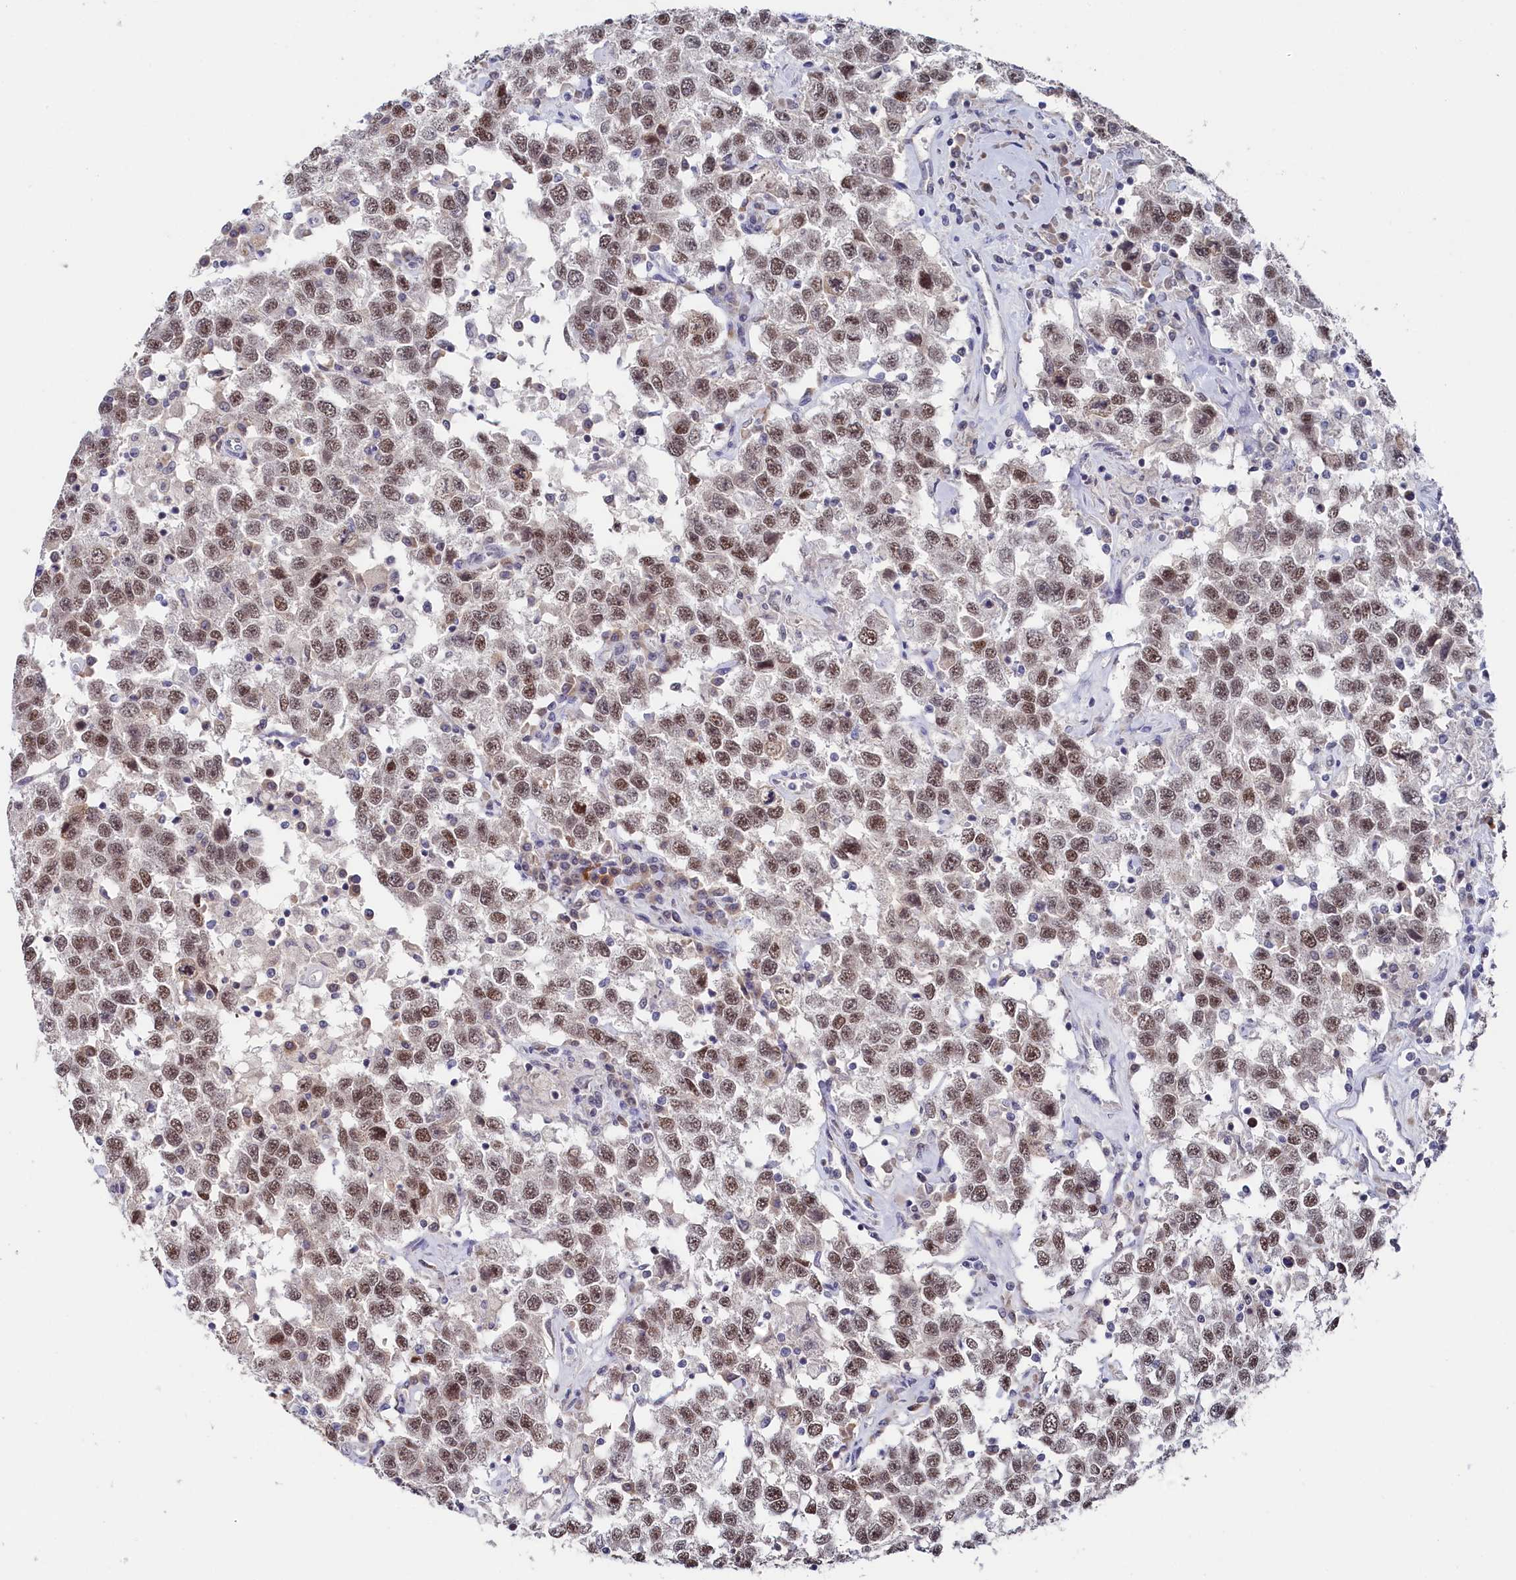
{"staining": {"intensity": "moderate", "quantity": ">75%", "location": "nuclear"}, "tissue": "testis cancer", "cell_type": "Tumor cells", "image_type": "cancer", "snomed": [{"axis": "morphology", "description": "Seminoma, NOS"}, {"axis": "topography", "description": "Testis"}], "caption": "Human testis cancer stained with a protein marker shows moderate staining in tumor cells.", "gene": "TIGD4", "patient": {"sex": "male", "age": 41}}